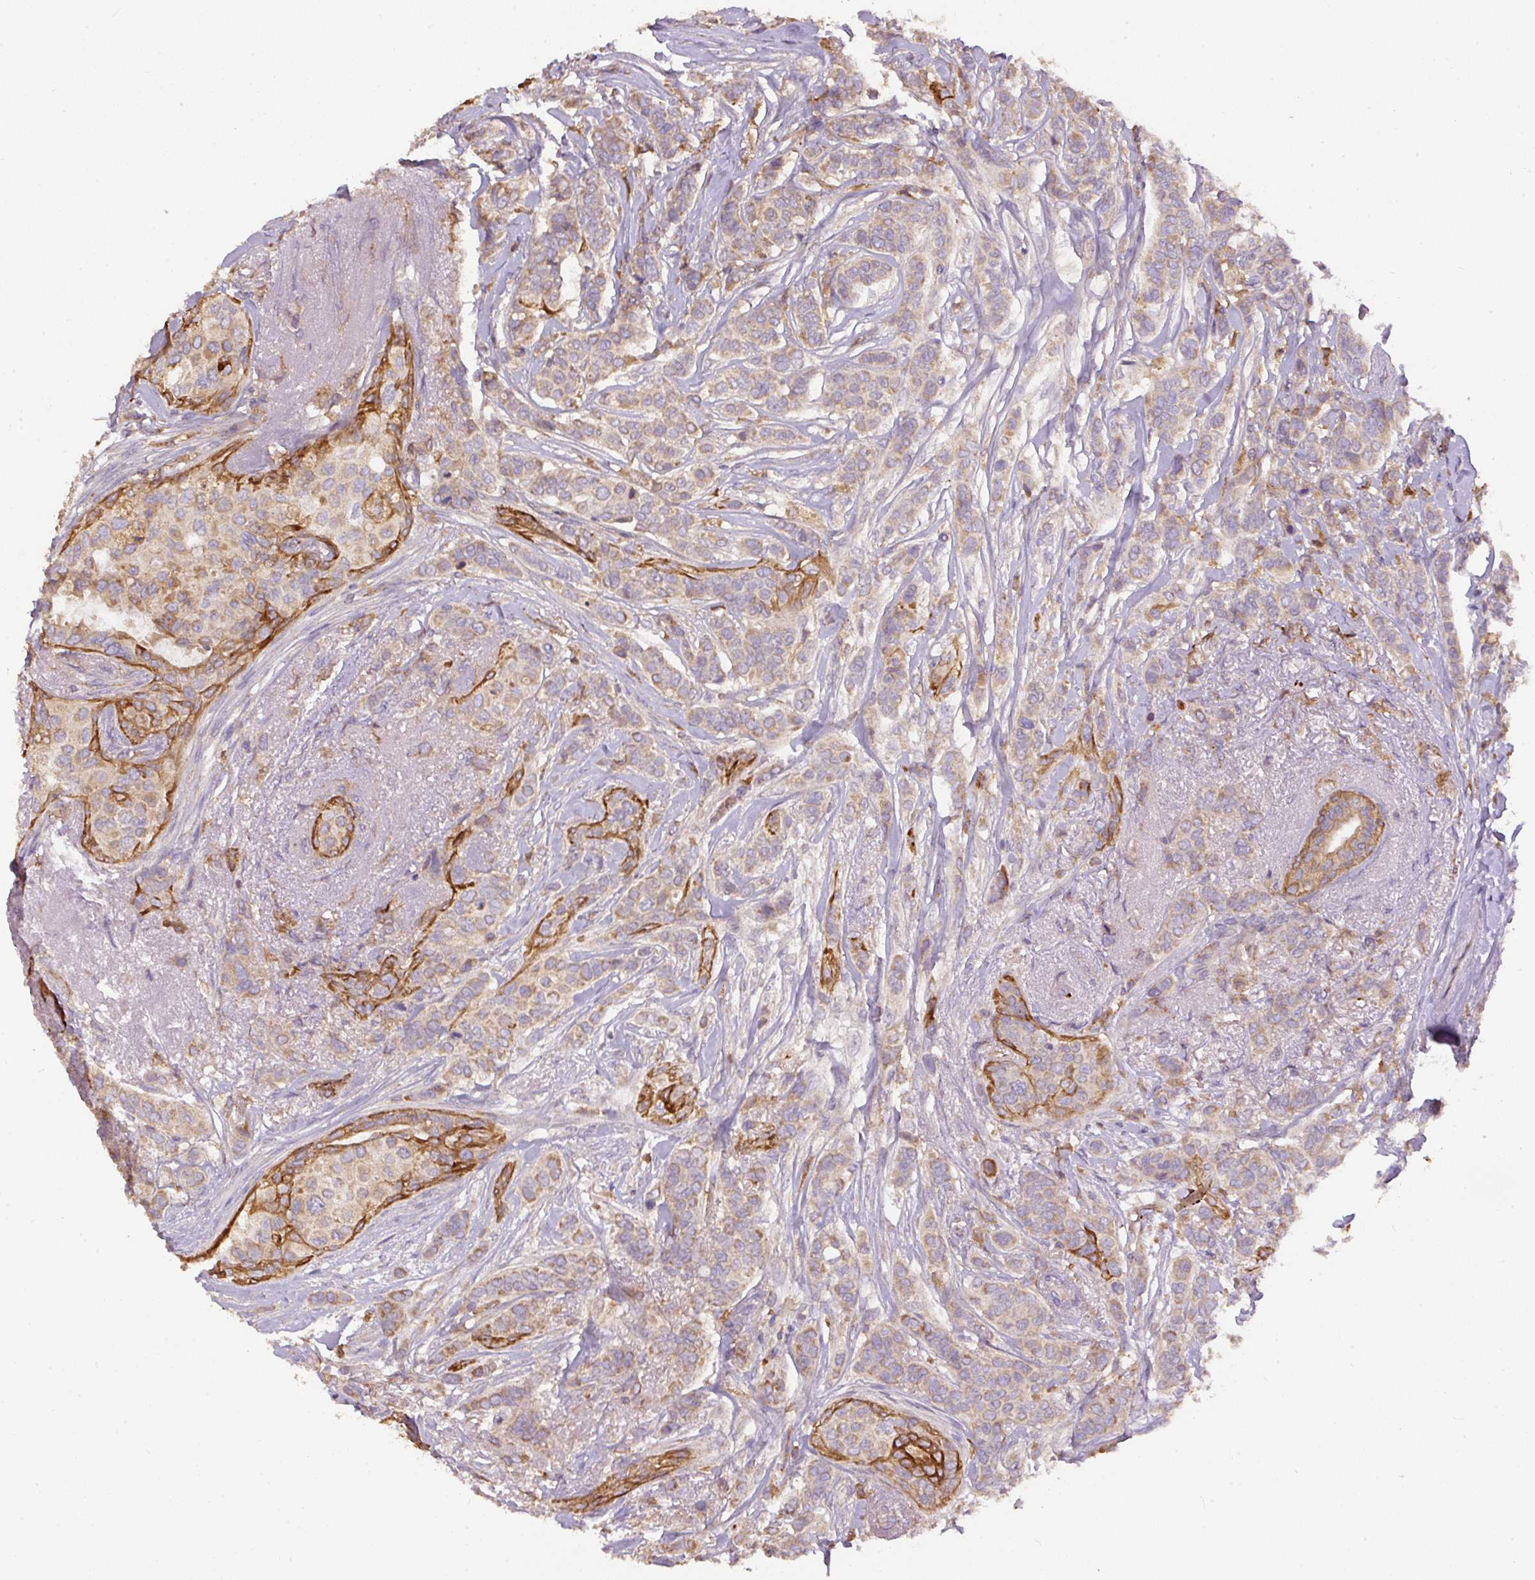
{"staining": {"intensity": "moderate", "quantity": "<25%", "location": "cytoplasmic/membranous"}, "tissue": "breast cancer", "cell_type": "Tumor cells", "image_type": "cancer", "snomed": [{"axis": "morphology", "description": "Lobular carcinoma"}, {"axis": "topography", "description": "Breast"}], "caption": "Tumor cells show low levels of moderate cytoplasmic/membranous positivity in approximately <25% of cells in human breast cancer. Immunohistochemistry stains the protein of interest in brown and the nuclei are stained blue.", "gene": "DAPK1", "patient": {"sex": "female", "age": 51}}